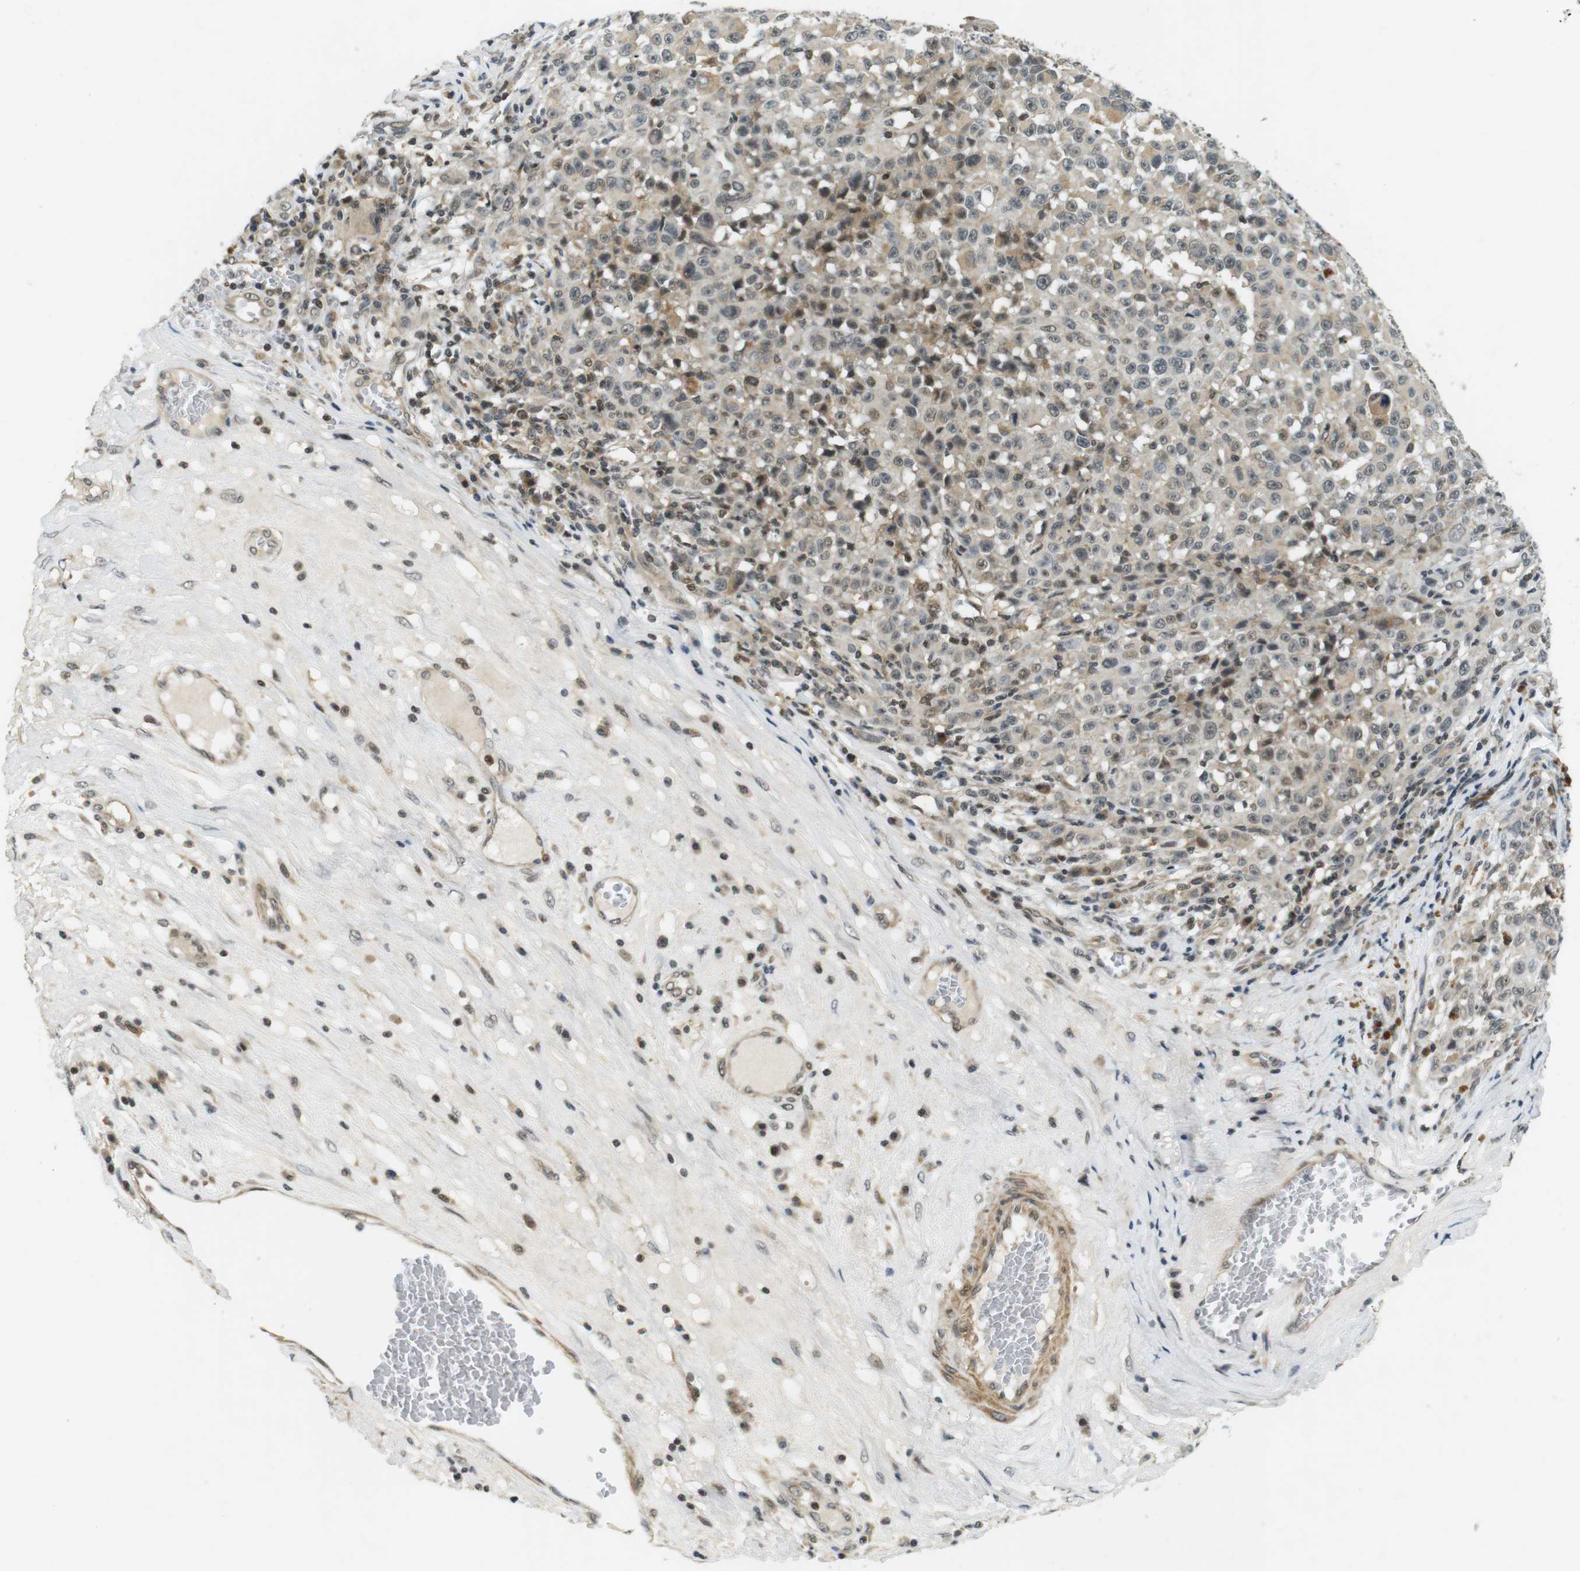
{"staining": {"intensity": "moderate", "quantity": "25%-75%", "location": "cytoplasmic/membranous"}, "tissue": "melanoma", "cell_type": "Tumor cells", "image_type": "cancer", "snomed": [{"axis": "morphology", "description": "Malignant melanoma, NOS"}, {"axis": "topography", "description": "Skin"}], "caption": "Protein expression analysis of melanoma shows moderate cytoplasmic/membranous positivity in about 25%-75% of tumor cells.", "gene": "BRD4", "patient": {"sex": "female", "age": 82}}